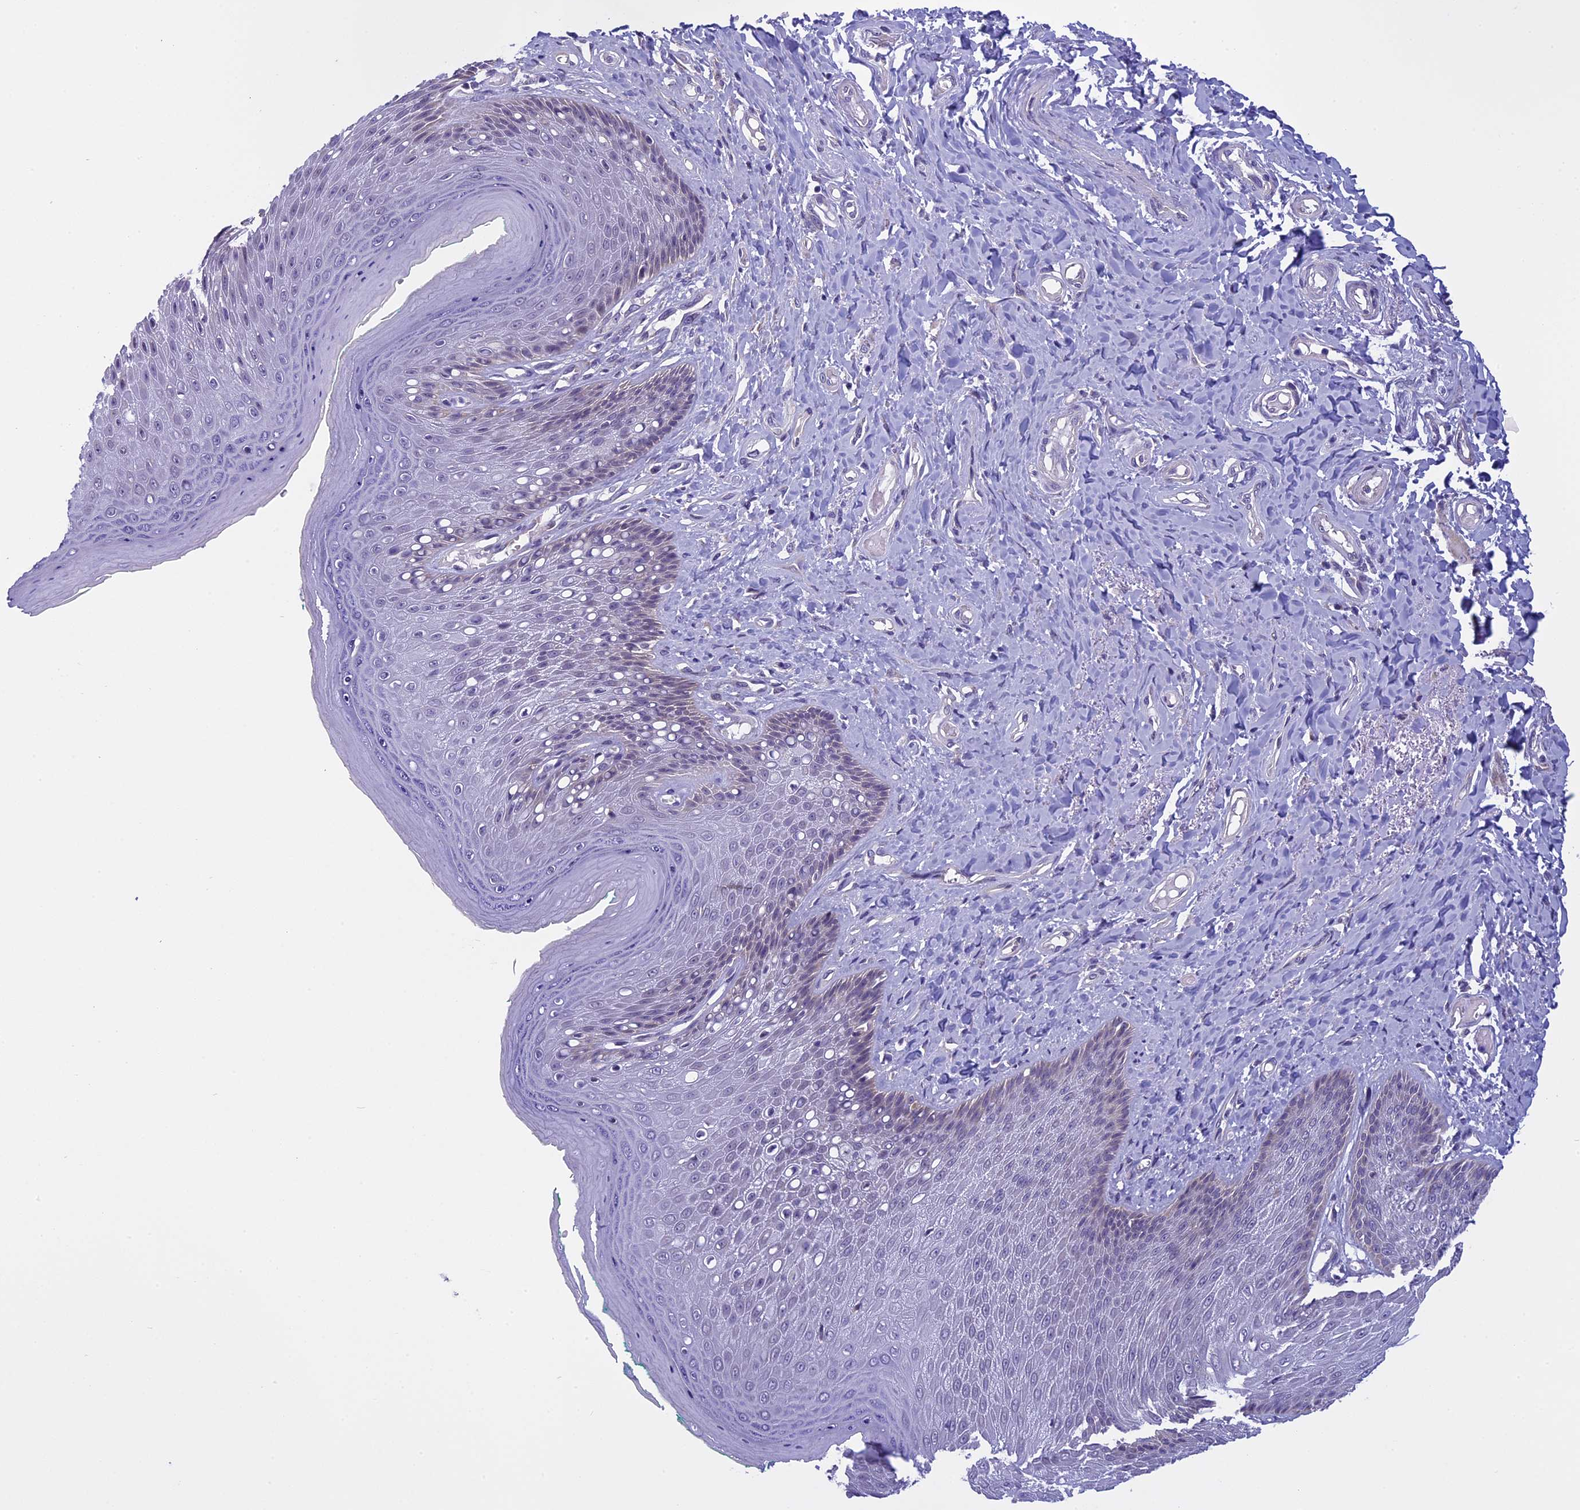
{"staining": {"intensity": "negative", "quantity": "none", "location": "none"}, "tissue": "skin", "cell_type": "Epidermal cells", "image_type": "normal", "snomed": [{"axis": "morphology", "description": "Normal tissue, NOS"}, {"axis": "topography", "description": "Anal"}], "caption": "Immunohistochemistry micrograph of normal skin stained for a protein (brown), which shows no staining in epidermal cells.", "gene": "ZNF317", "patient": {"sex": "male", "age": 78}}